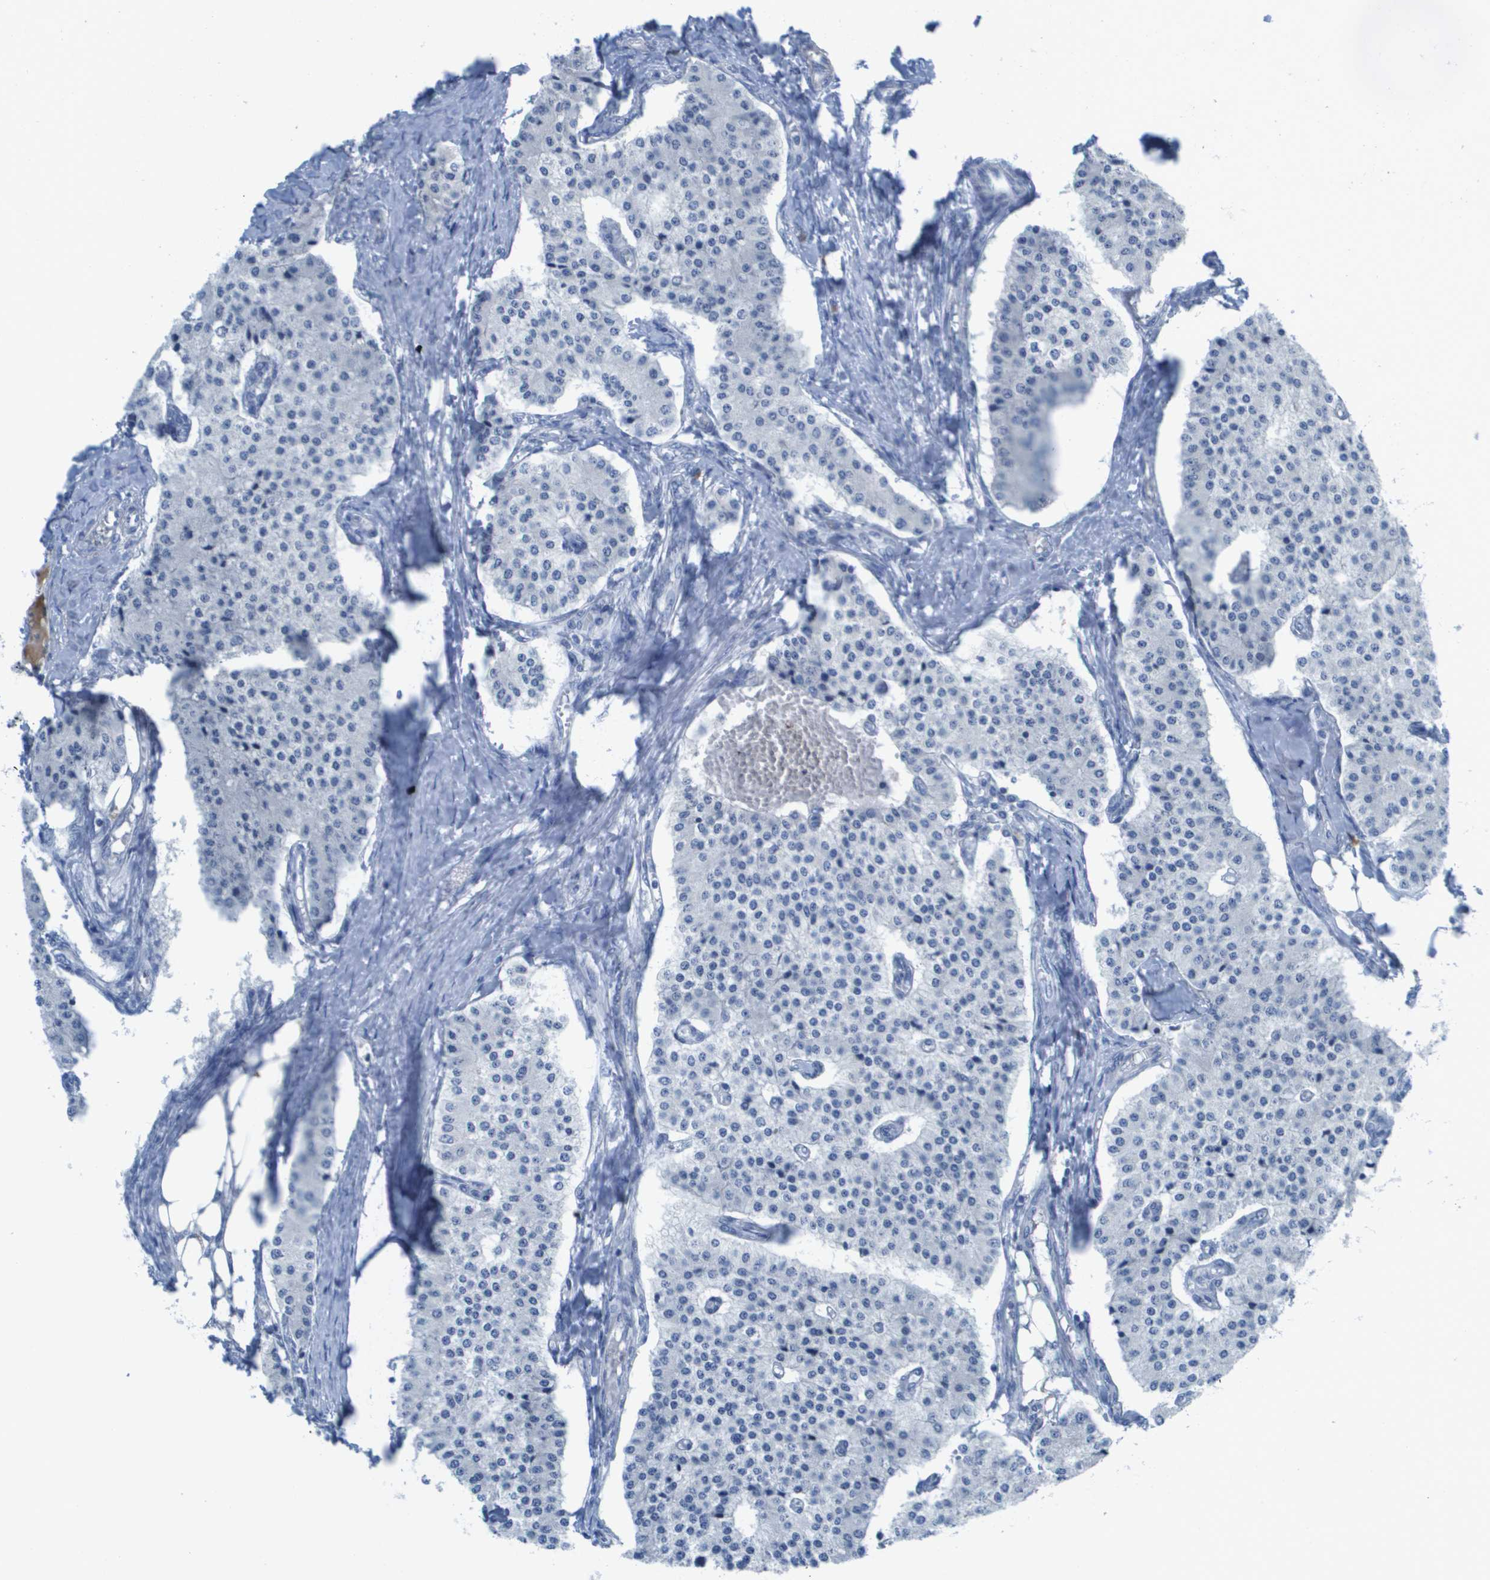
{"staining": {"intensity": "negative", "quantity": "none", "location": "none"}, "tissue": "carcinoid", "cell_type": "Tumor cells", "image_type": "cancer", "snomed": [{"axis": "morphology", "description": "Carcinoid, malignant, NOS"}, {"axis": "topography", "description": "Colon"}], "caption": "Tumor cells show no significant expression in carcinoid (malignant).", "gene": "GPR18", "patient": {"sex": "female", "age": 52}}